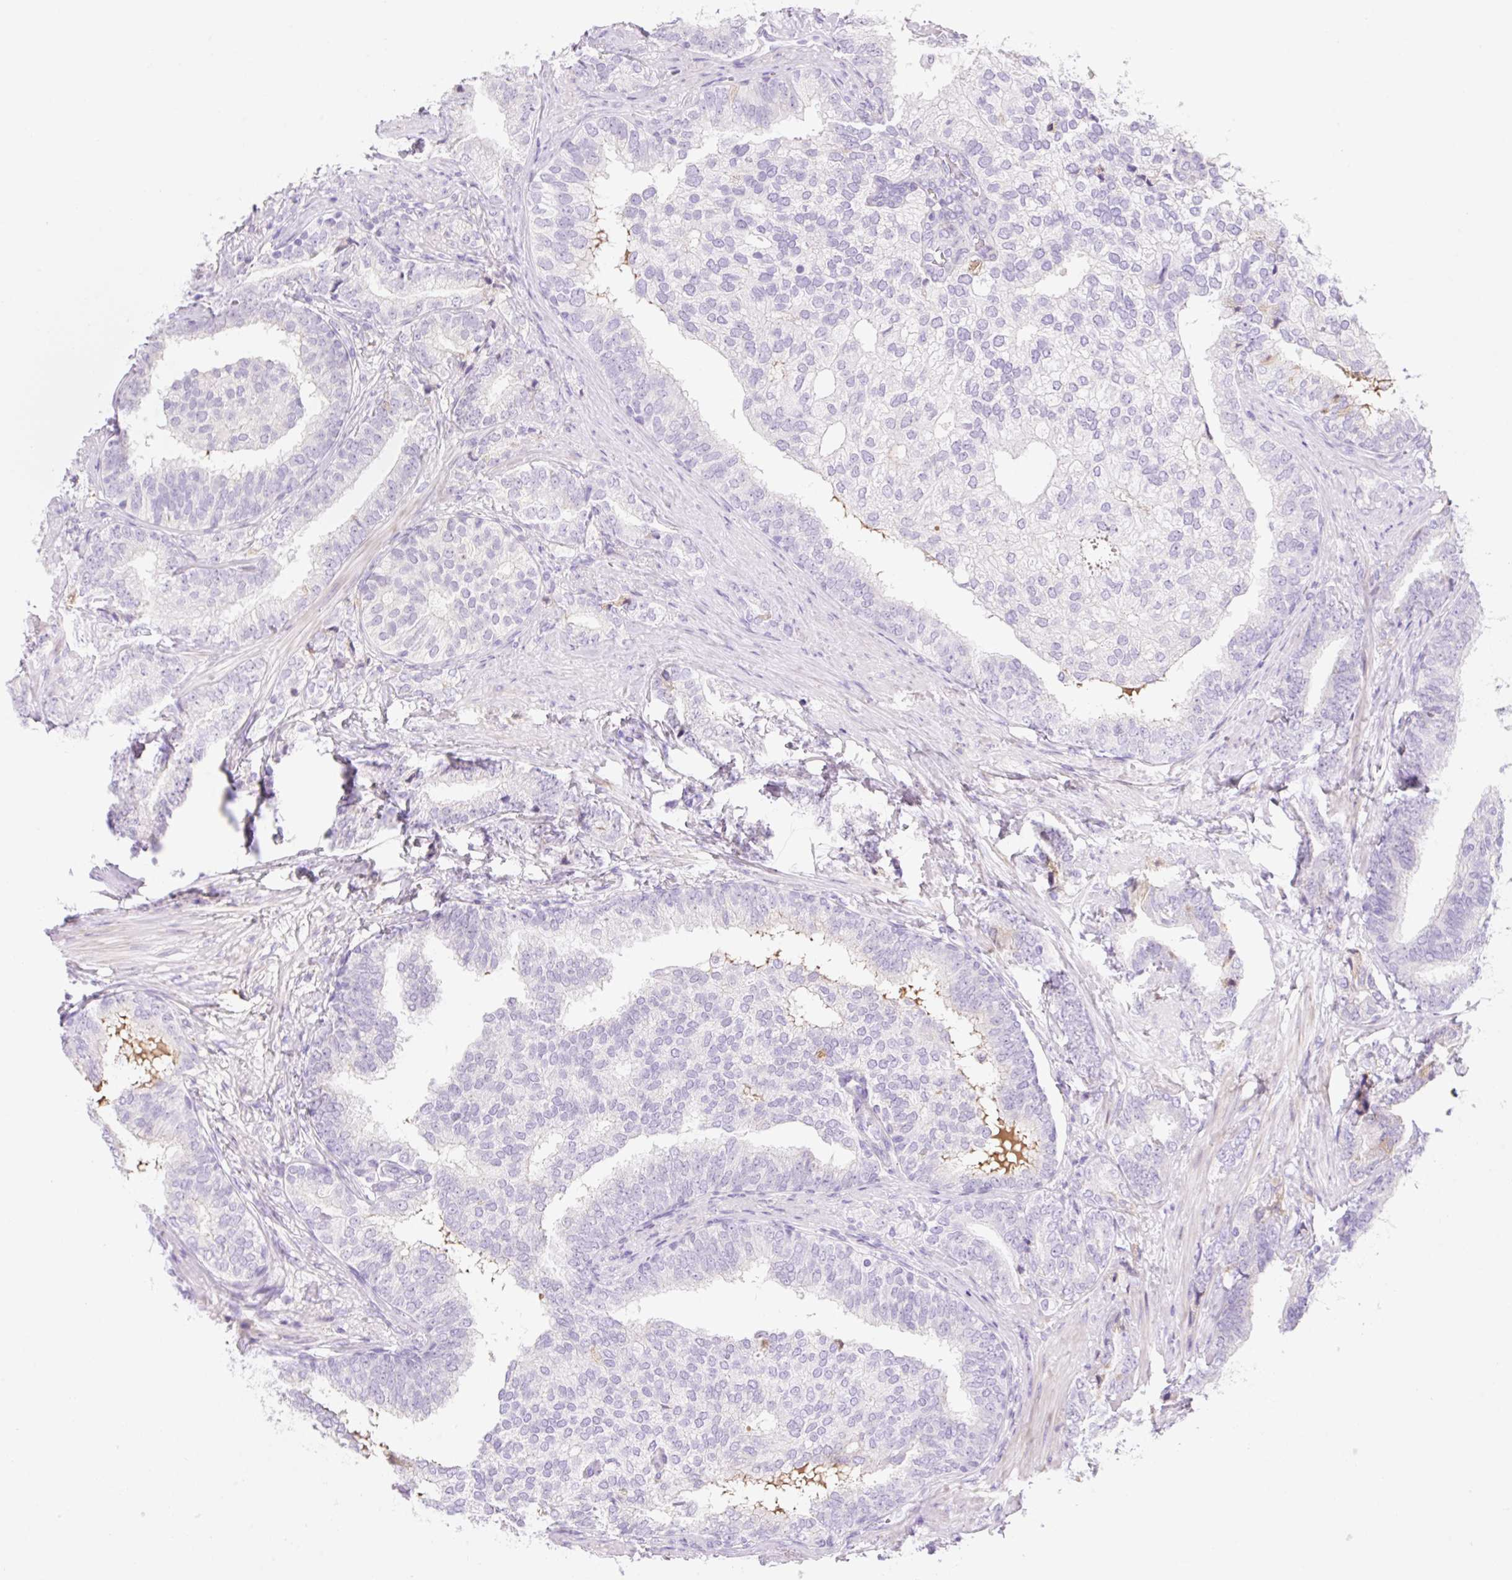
{"staining": {"intensity": "negative", "quantity": "none", "location": "none"}, "tissue": "prostate cancer", "cell_type": "Tumor cells", "image_type": "cancer", "snomed": [{"axis": "morphology", "description": "Adenocarcinoma, High grade"}, {"axis": "topography", "description": "Prostate"}], "caption": "High magnification brightfield microscopy of prostate high-grade adenocarcinoma stained with DAB (brown) and counterstained with hematoxylin (blue): tumor cells show no significant positivity.", "gene": "ZNF121", "patient": {"sex": "male", "age": 72}}